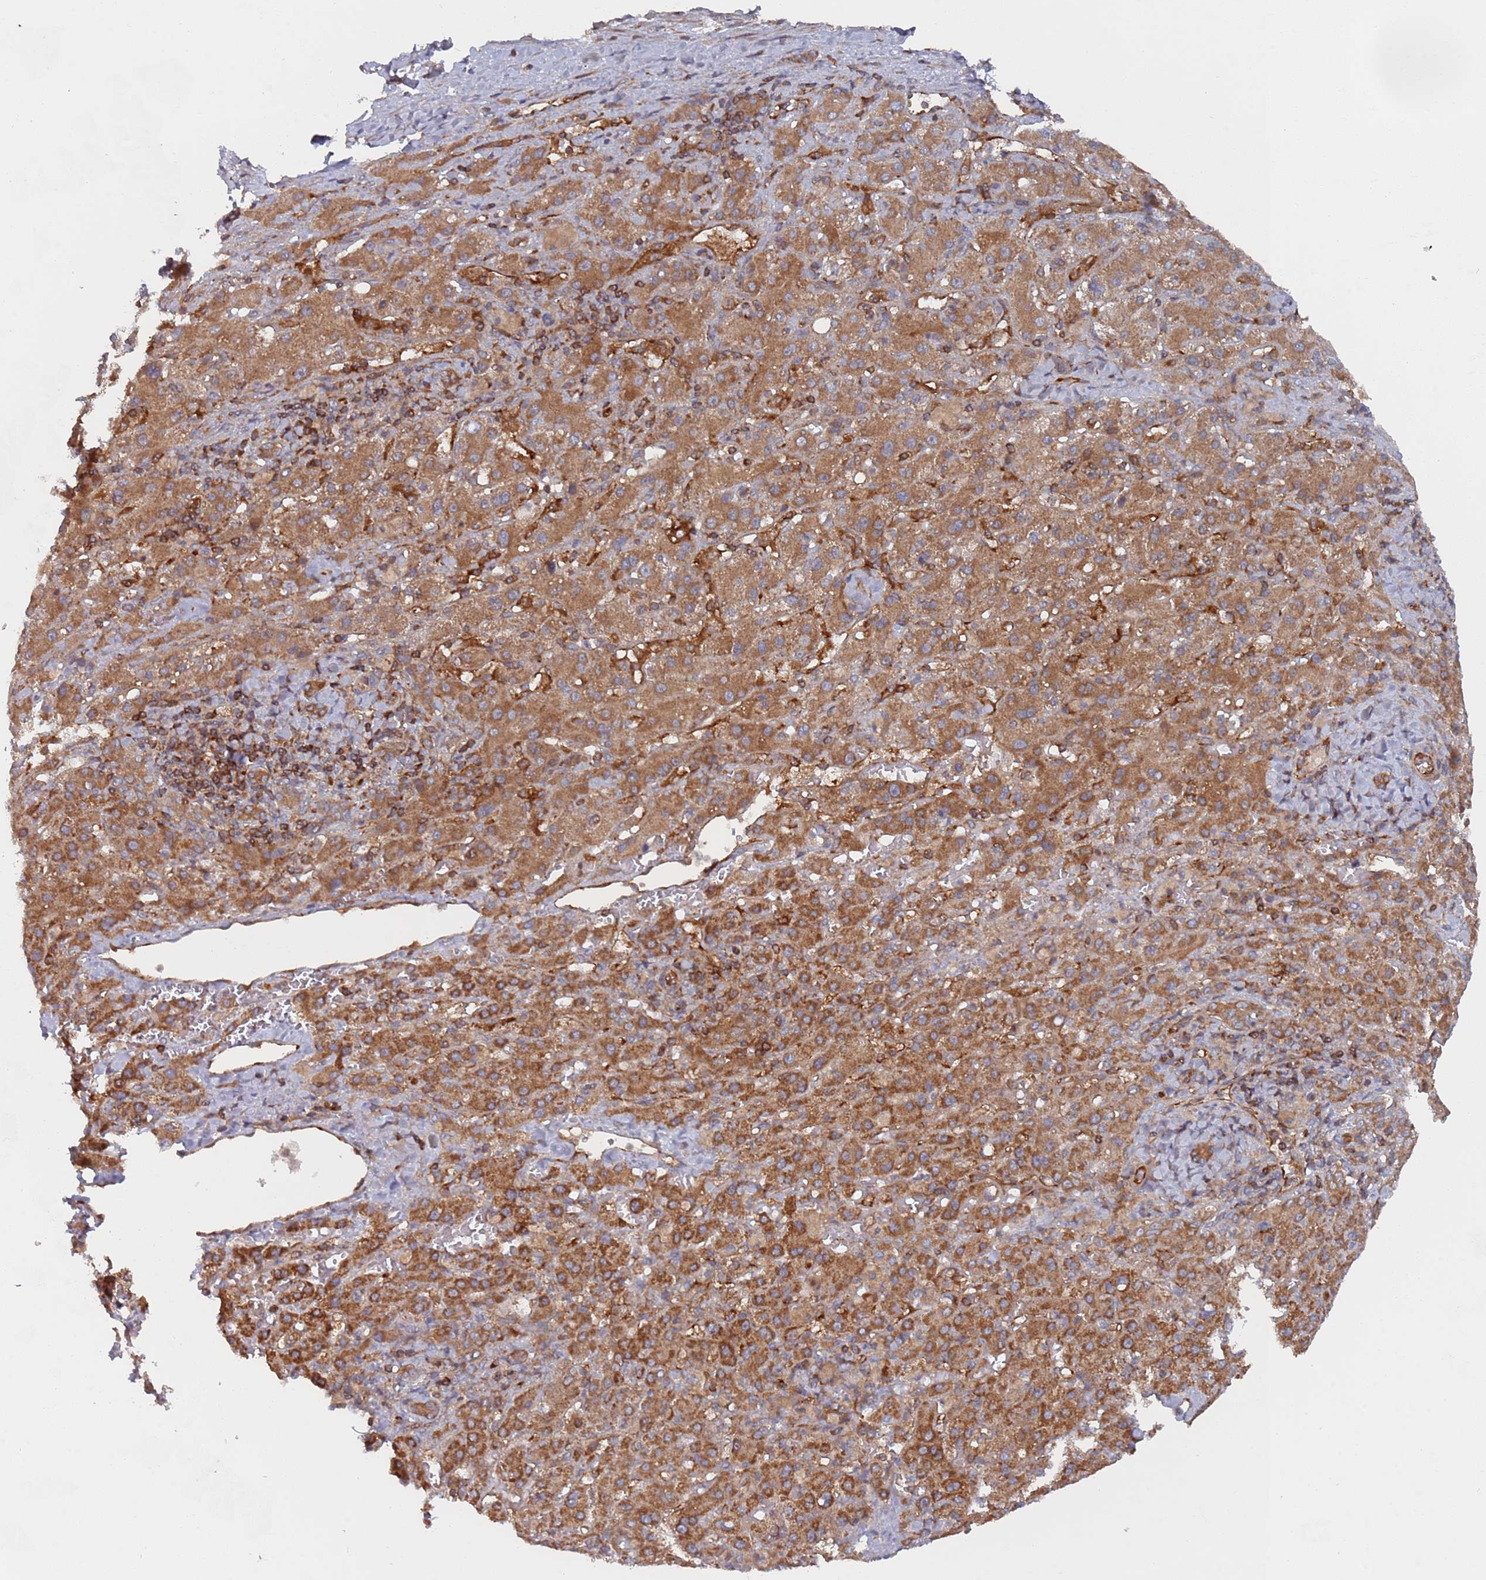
{"staining": {"intensity": "moderate", "quantity": ">75%", "location": "cytoplasmic/membranous"}, "tissue": "liver cancer", "cell_type": "Tumor cells", "image_type": "cancer", "snomed": [{"axis": "morphology", "description": "Carcinoma, Hepatocellular, NOS"}, {"axis": "topography", "description": "Liver"}], "caption": "Hepatocellular carcinoma (liver) stained with a brown dye shows moderate cytoplasmic/membranous positive positivity in approximately >75% of tumor cells.", "gene": "DDX60", "patient": {"sex": "female", "age": 58}}